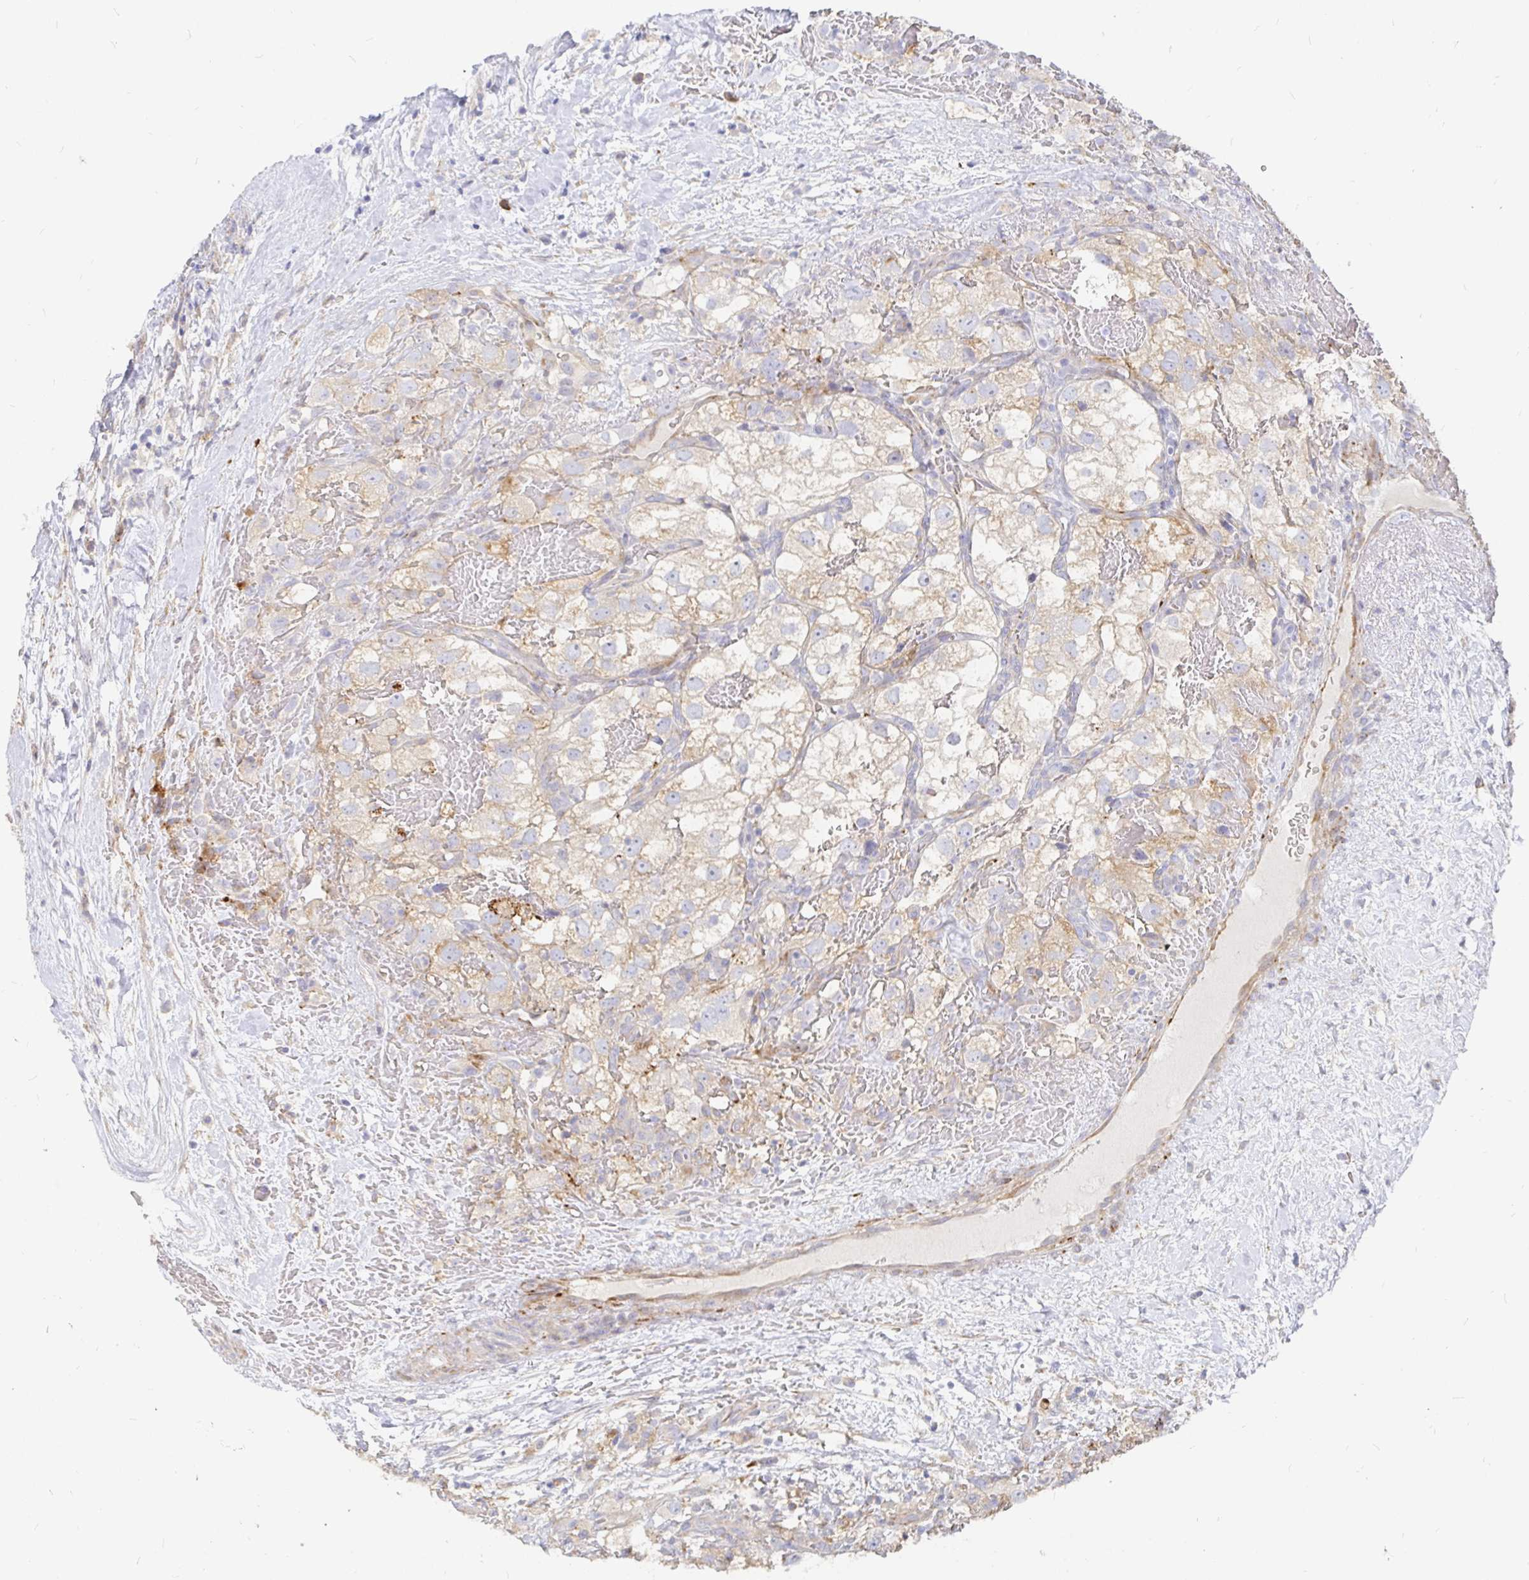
{"staining": {"intensity": "negative", "quantity": "none", "location": "none"}, "tissue": "renal cancer", "cell_type": "Tumor cells", "image_type": "cancer", "snomed": [{"axis": "morphology", "description": "Adenocarcinoma, NOS"}, {"axis": "topography", "description": "Kidney"}], "caption": "This is an immunohistochemistry (IHC) image of human renal cancer (adenocarcinoma). There is no positivity in tumor cells.", "gene": "KCTD19", "patient": {"sex": "male", "age": 59}}